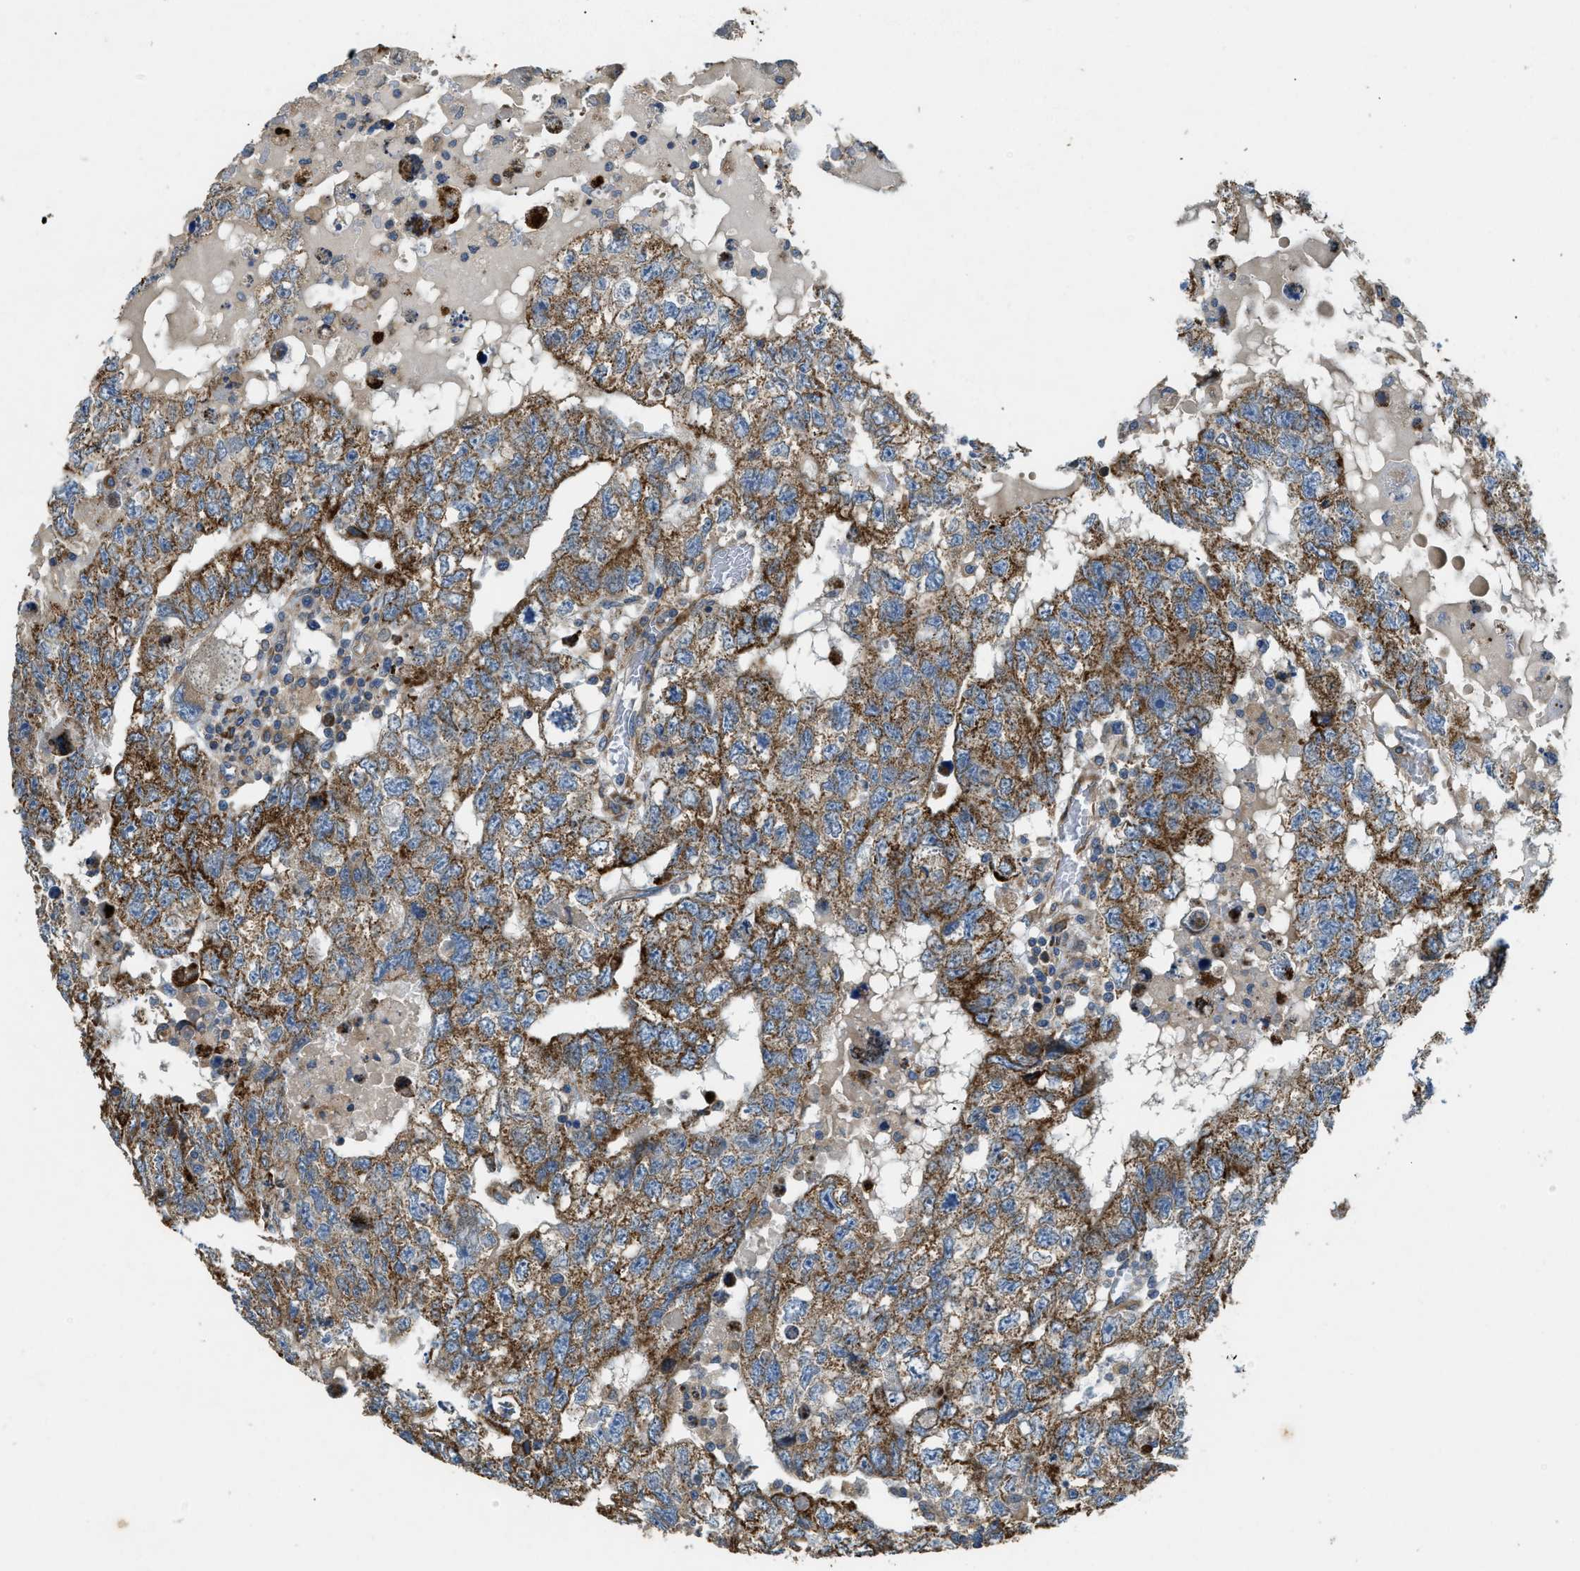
{"staining": {"intensity": "strong", "quantity": "25%-75%", "location": "cytoplasmic/membranous"}, "tissue": "testis cancer", "cell_type": "Tumor cells", "image_type": "cancer", "snomed": [{"axis": "morphology", "description": "Carcinoma, Embryonal, NOS"}, {"axis": "topography", "description": "Testis"}], "caption": "This image shows testis cancer stained with immunohistochemistry (IHC) to label a protein in brown. The cytoplasmic/membranous of tumor cells show strong positivity for the protein. Nuclei are counter-stained blue.", "gene": "TMEM68", "patient": {"sex": "male", "age": 36}}